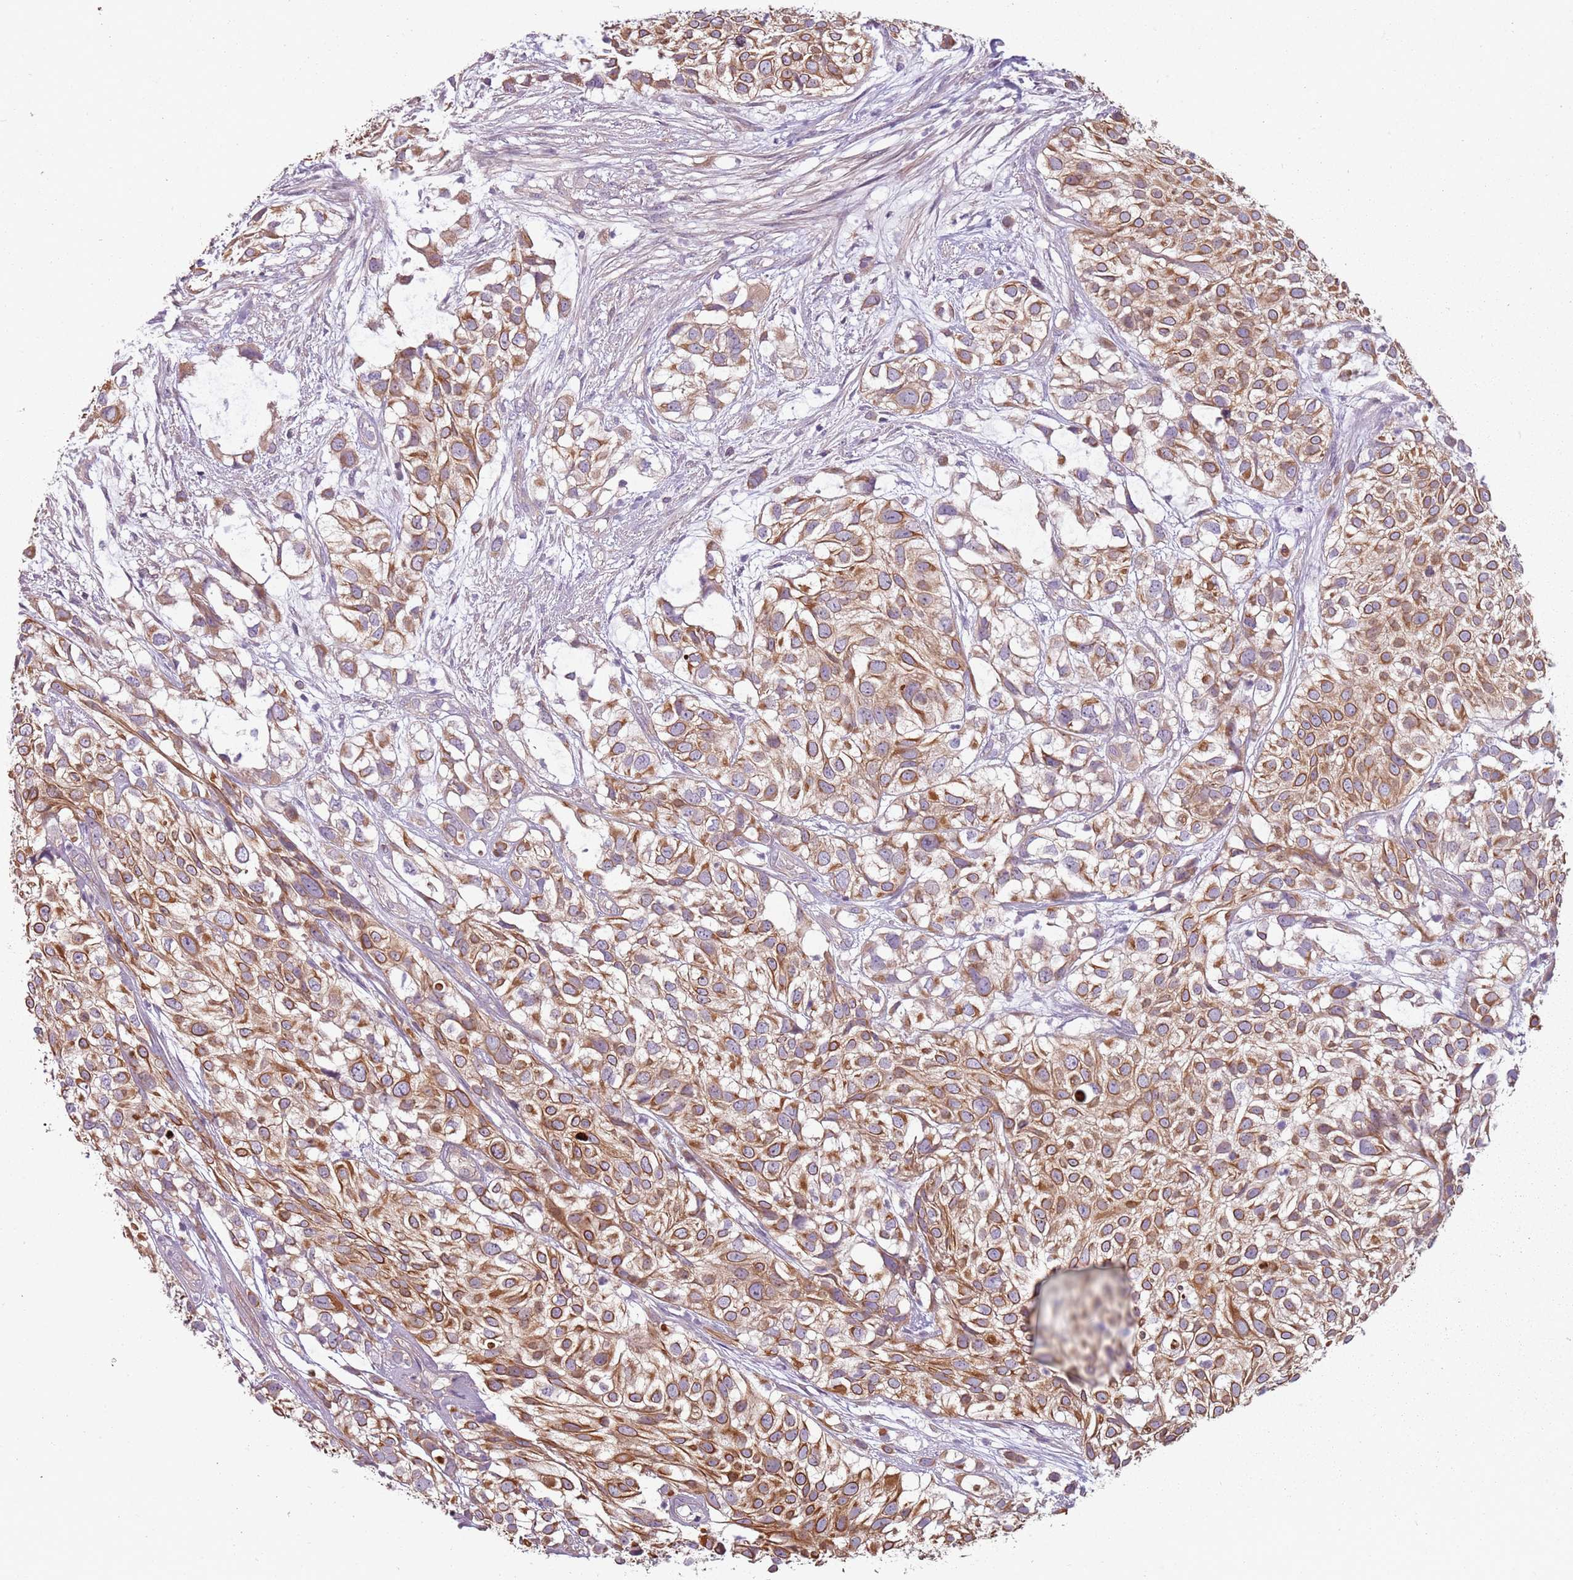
{"staining": {"intensity": "strong", "quantity": "25%-75%", "location": "cytoplasmic/membranous"}, "tissue": "urothelial cancer", "cell_type": "Tumor cells", "image_type": "cancer", "snomed": [{"axis": "morphology", "description": "Urothelial carcinoma, High grade"}, {"axis": "topography", "description": "Urinary bladder"}], "caption": "High-grade urothelial carcinoma stained for a protein reveals strong cytoplasmic/membranous positivity in tumor cells. The protein of interest is shown in brown color, while the nuclei are stained blue.", "gene": "TLCD2", "patient": {"sex": "male", "age": 56}}